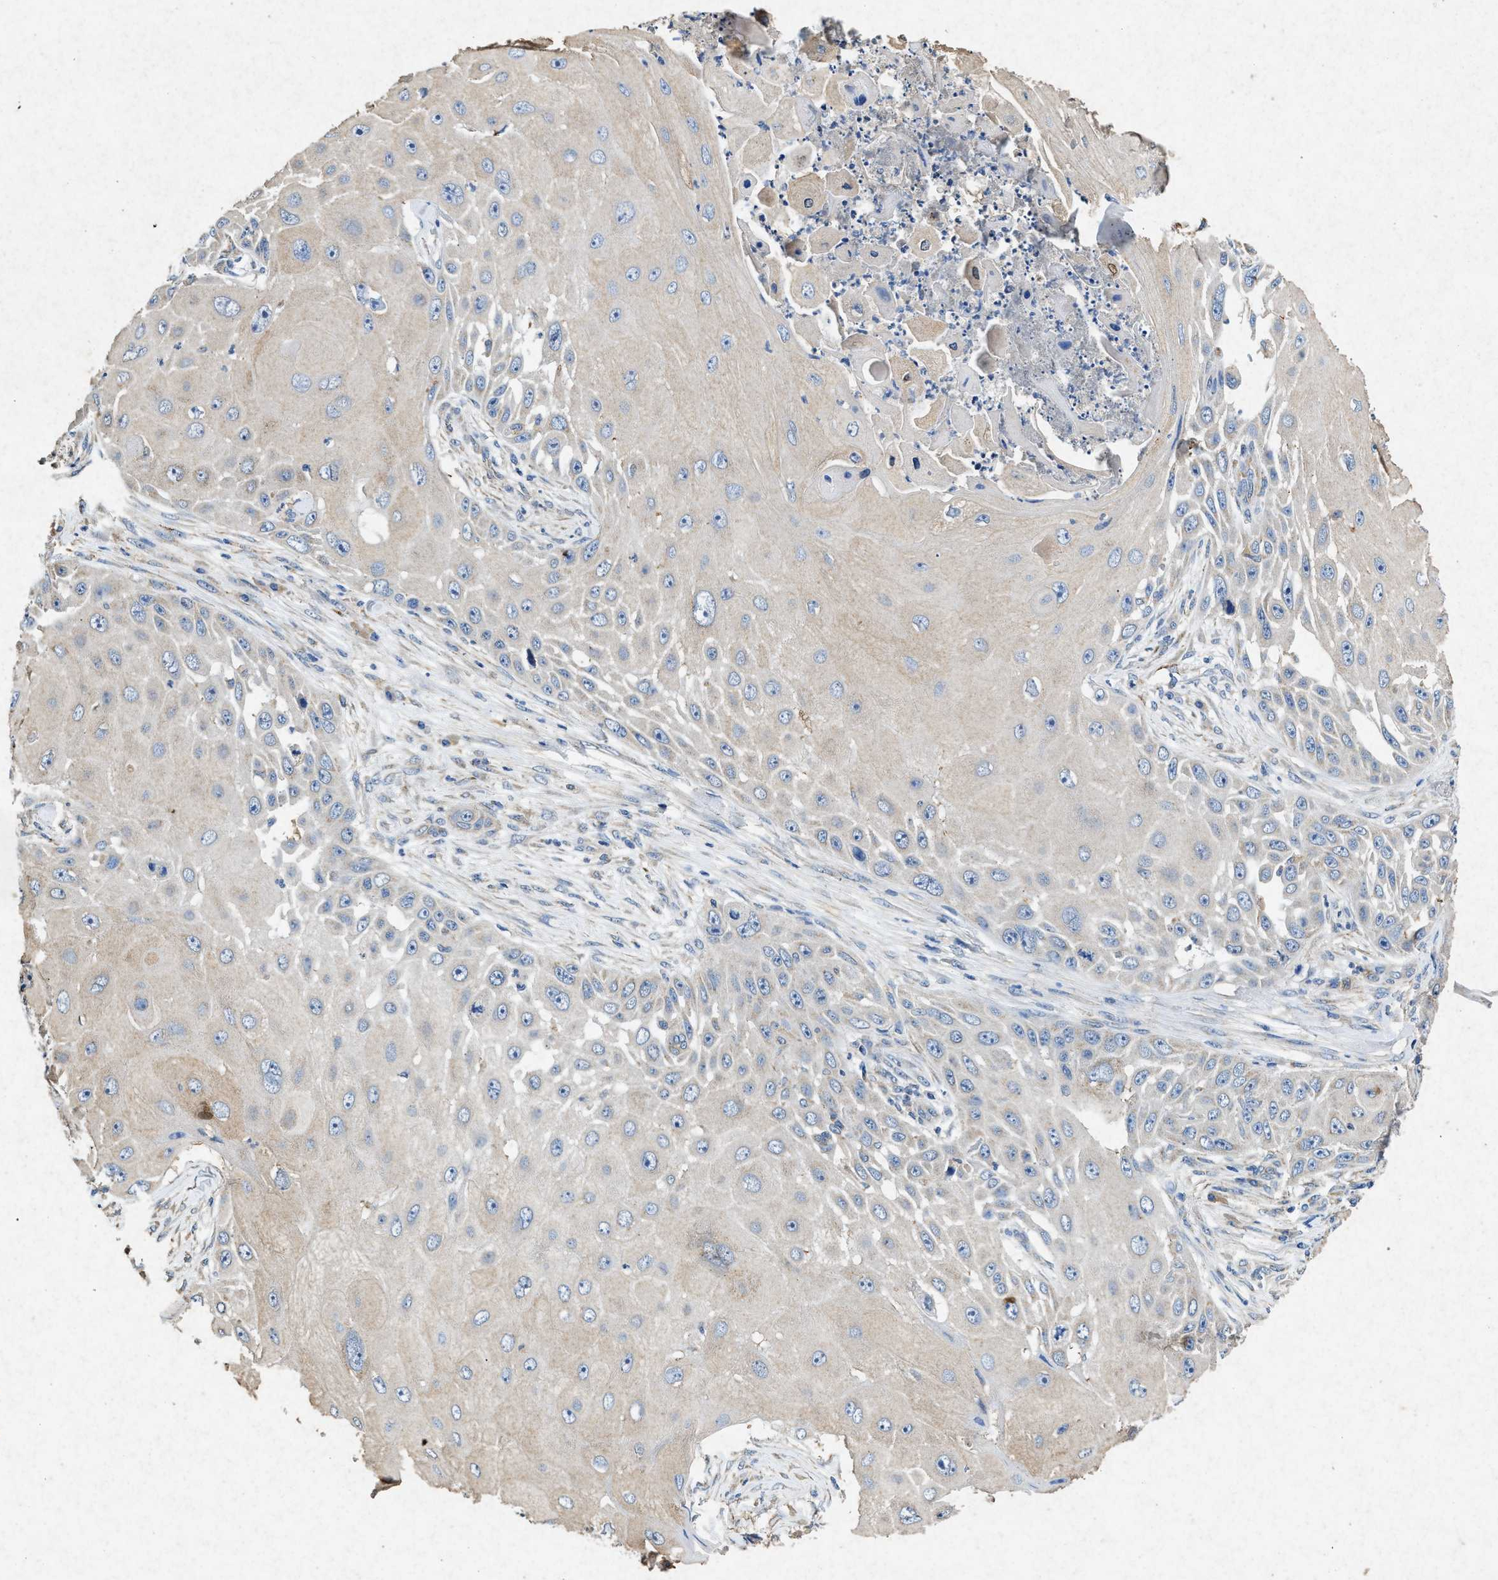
{"staining": {"intensity": "weak", "quantity": "<25%", "location": "cytoplasmic/membranous"}, "tissue": "skin cancer", "cell_type": "Tumor cells", "image_type": "cancer", "snomed": [{"axis": "morphology", "description": "Squamous cell carcinoma, NOS"}, {"axis": "topography", "description": "Skin"}], "caption": "Image shows no protein expression in tumor cells of skin cancer (squamous cell carcinoma) tissue.", "gene": "CDK15", "patient": {"sex": "female", "age": 44}}